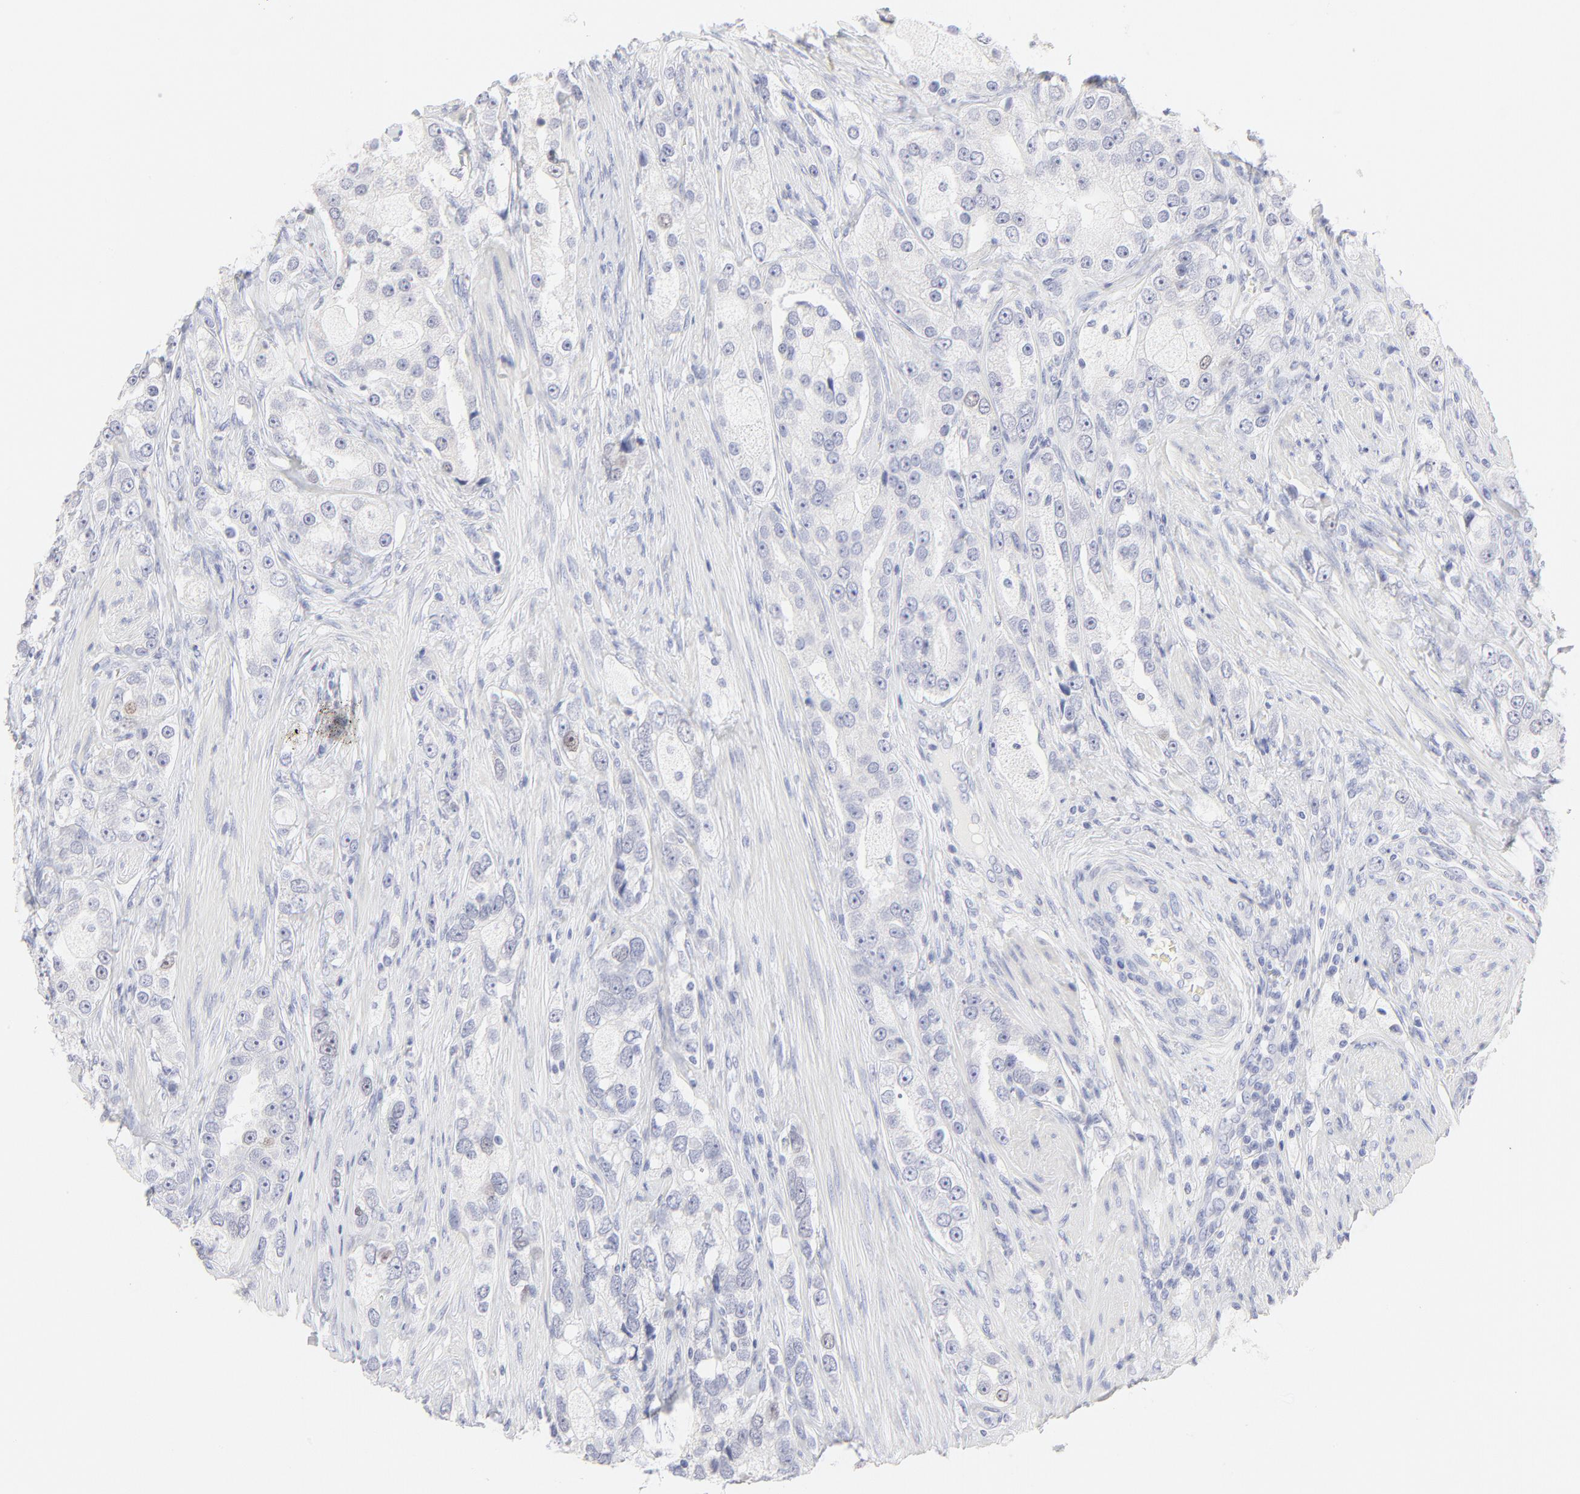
{"staining": {"intensity": "moderate", "quantity": "<25%", "location": "nuclear"}, "tissue": "prostate cancer", "cell_type": "Tumor cells", "image_type": "cancer", "snomed": [{"axis": "morphology", "description": "Adenocarcinoma, High grade"}, {"axis": "topography", "description": "Prostate"}], "caption": "DAB (3,3'-diaminobenzidine) immunohistochemical staining of adenocarcinoma (high-grade) (prostate) demonstrates moderate nuclear protein staining in approximately <25% of tumor cells. (DAB IHC, brown staining for protein, blue staining for nuclei).", "gene": "ELF3", "patient": {"sex": "male", "age": 63}}